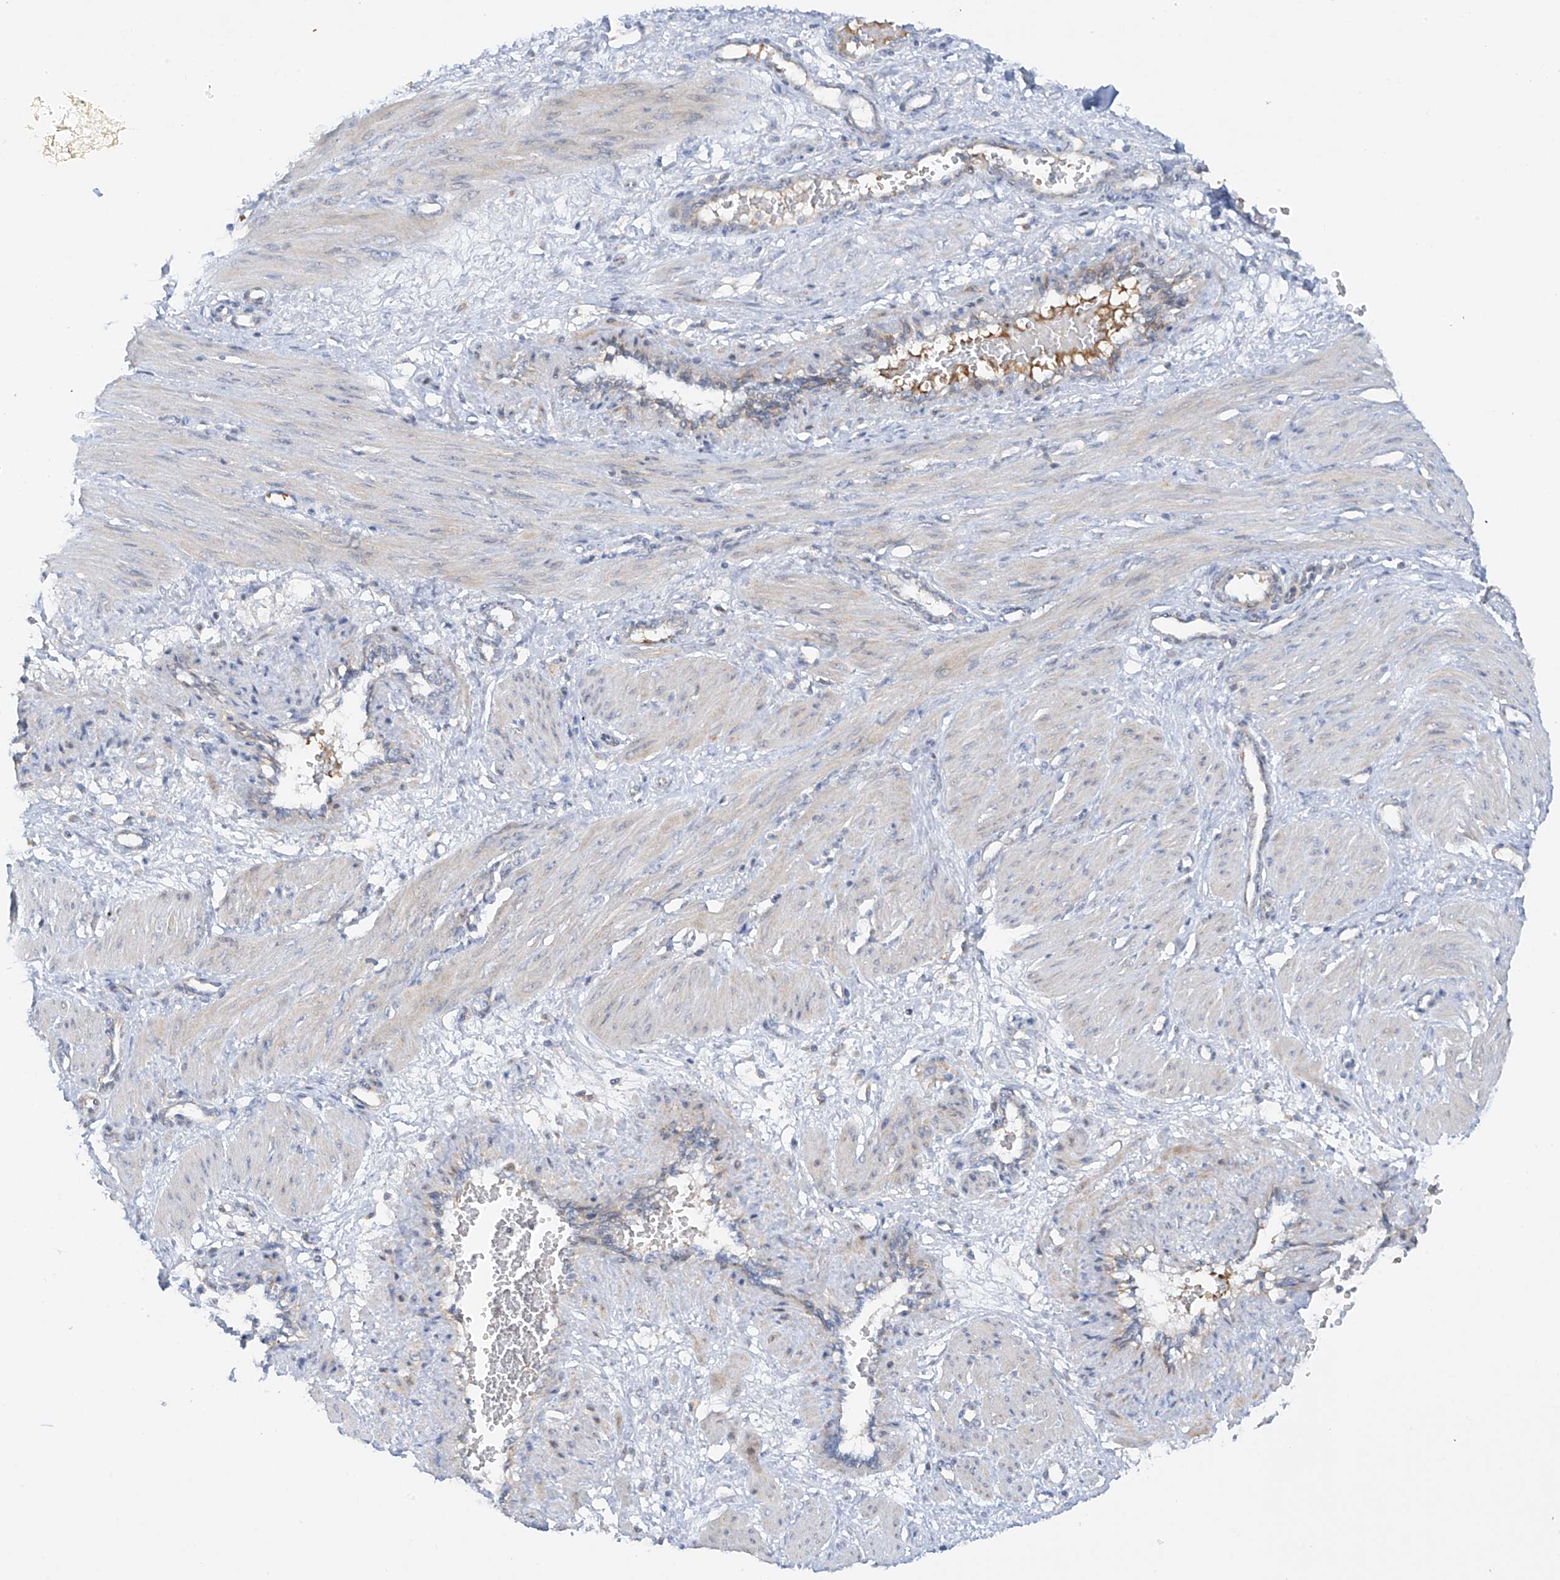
{"staining": {"intensity": "weak", "quantity": "<25%", "location": "cytoplasmic/membranous"}, "tissue": "smooth muscle", "cell_type": "Smooth muscle cells", "image_type": "normal", "snomed": [{"axis": "morphology", "description": "Normal tissue, NOS"}, {"axis": "topography", "description": "Endometrium"}], "caption": "Histopathology image shows no protein expression in smooth muscle cells of normal smooth muscle.", "gene": "METTL18", "patient": {"sex": "female", "age": 33}}